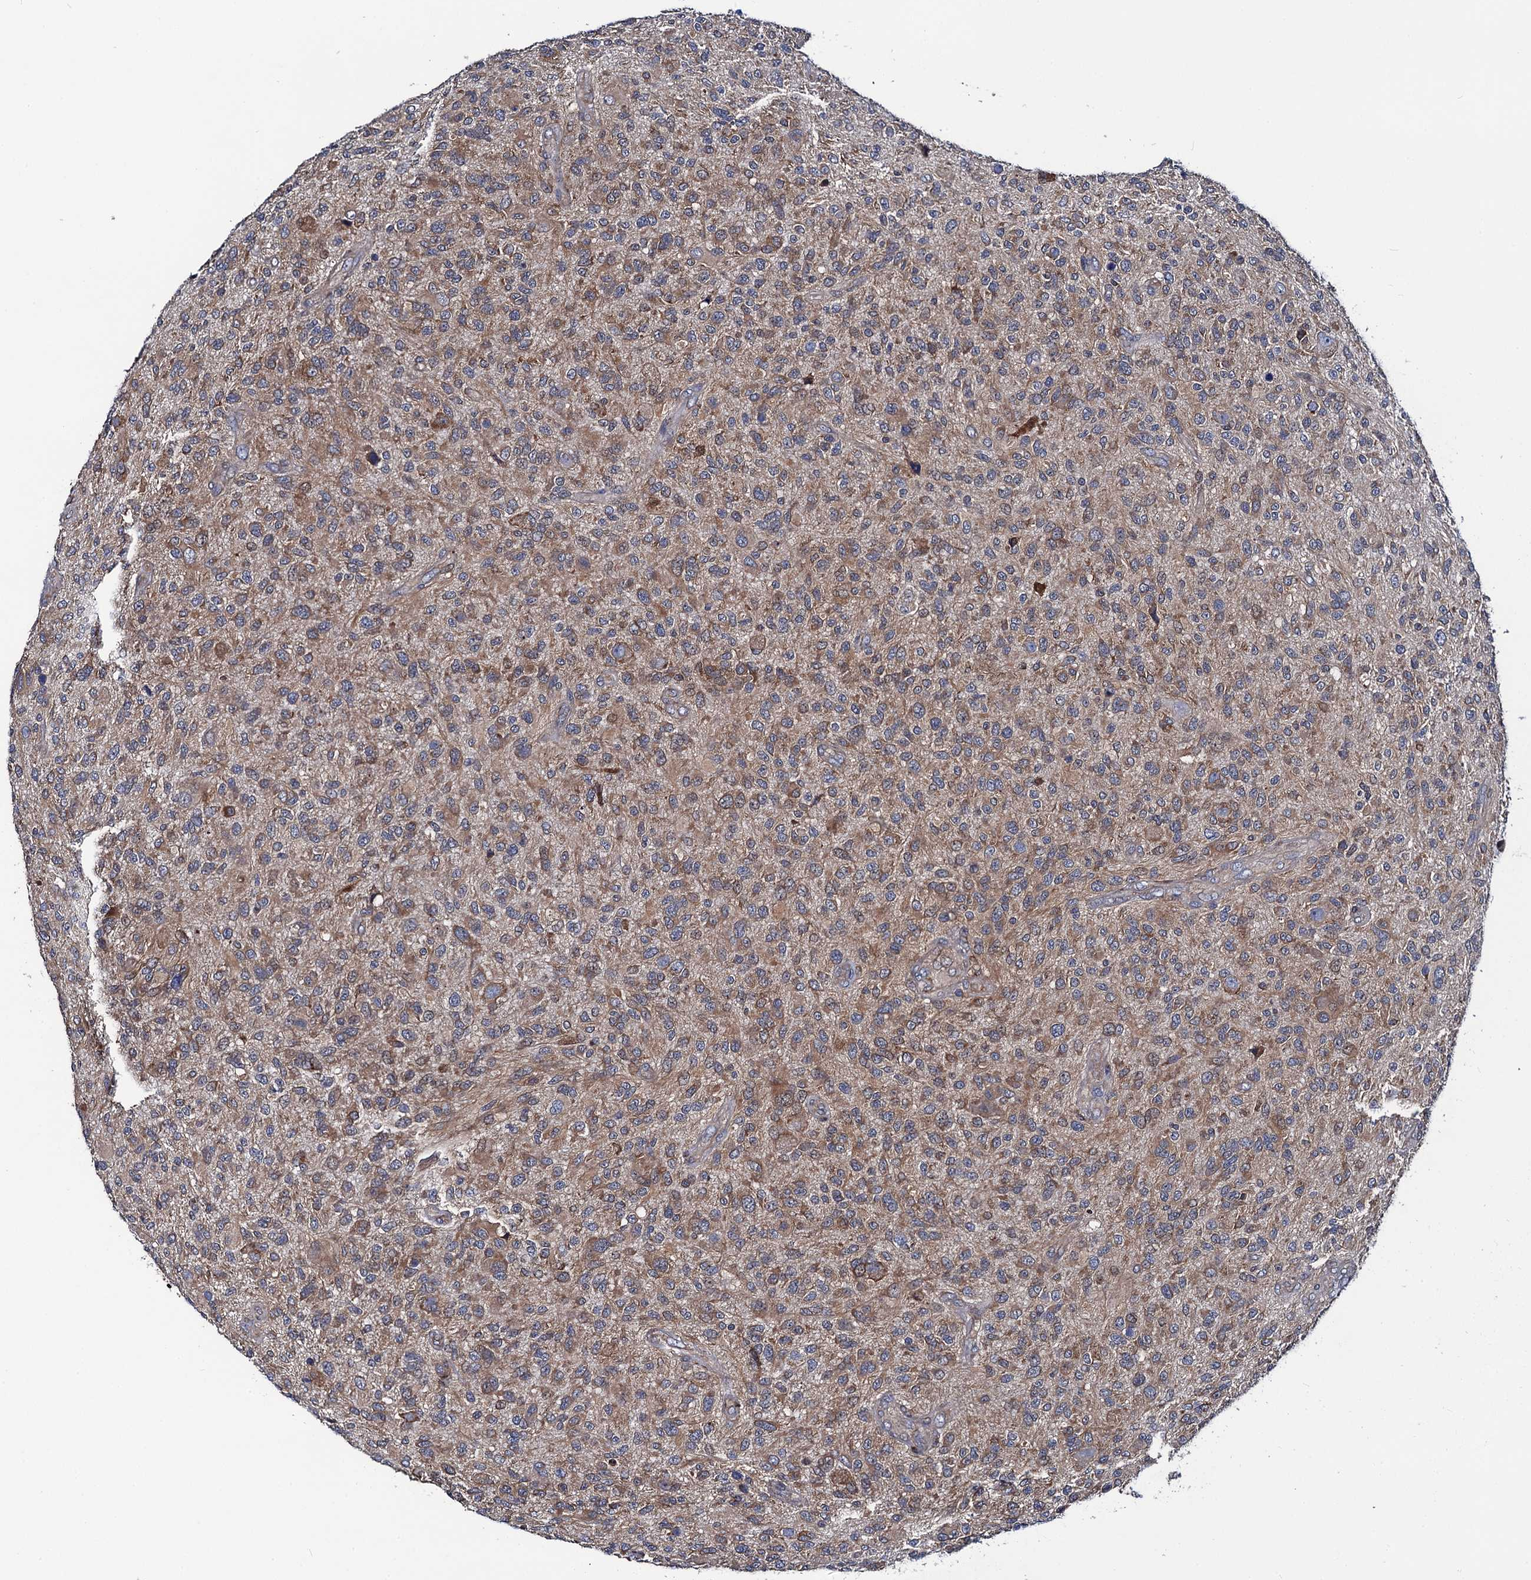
{"staining": {"intensity": "moderate", "quantity": "<25%", "location": "cytoplasmic/membranous"}, "tissue": "glioma", "cell_type": "Tumor cells", "image_type": "cancer", "snomed": [{"axis": "morphology", "description": "Glioma, malignant, High grade"}, {"axis": "topography", "description": "Brain"}], "caption": "A low amount of moderate cytoplasmic/membranous staining is appreciated in about <25% of tumor cells in glioma tissue.", "gene": "PGLS", "patient": {"sex": "male", "age": 47}}